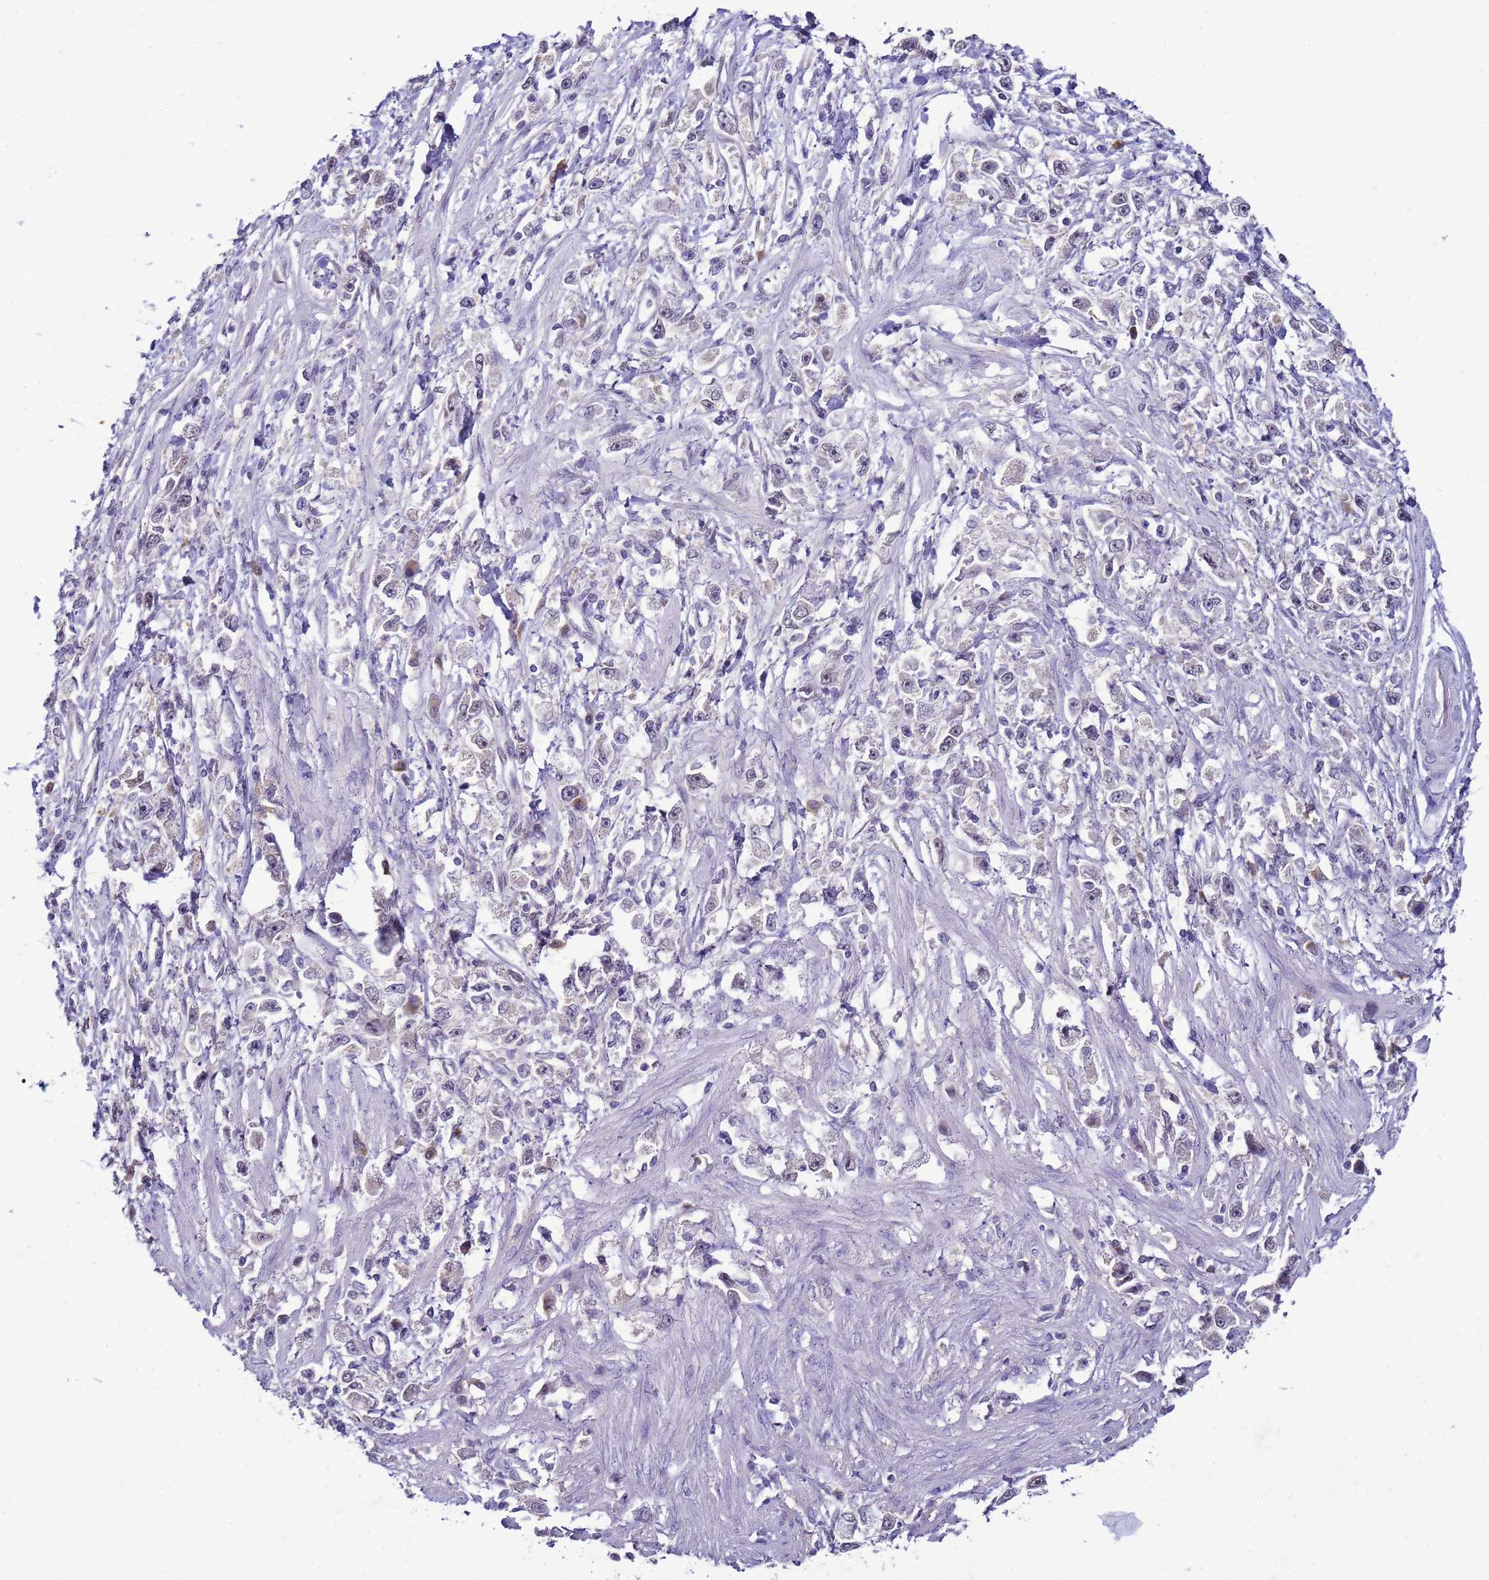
{"staining": {"intensity": "negative", "quantity": "none", "location": "none"}, "tissue": "stomach cancer", "cell_type": "Tumor cells", "image_type": "cancer", "snomed": [{"axis": "morphology", "description": "Adenocarcinoma, NOS"}, {"axis": "topography", "description": "Stomach"}], "caption": "Immunohistochemical staining of stomach cancer (adenocarcinoma) displays no significant positivity in tumor cells. (Brightfield microscopy of DAB IHC at high magnification).", "gene": "DDI2", "patient": {"sex": "female", "age": 59}}